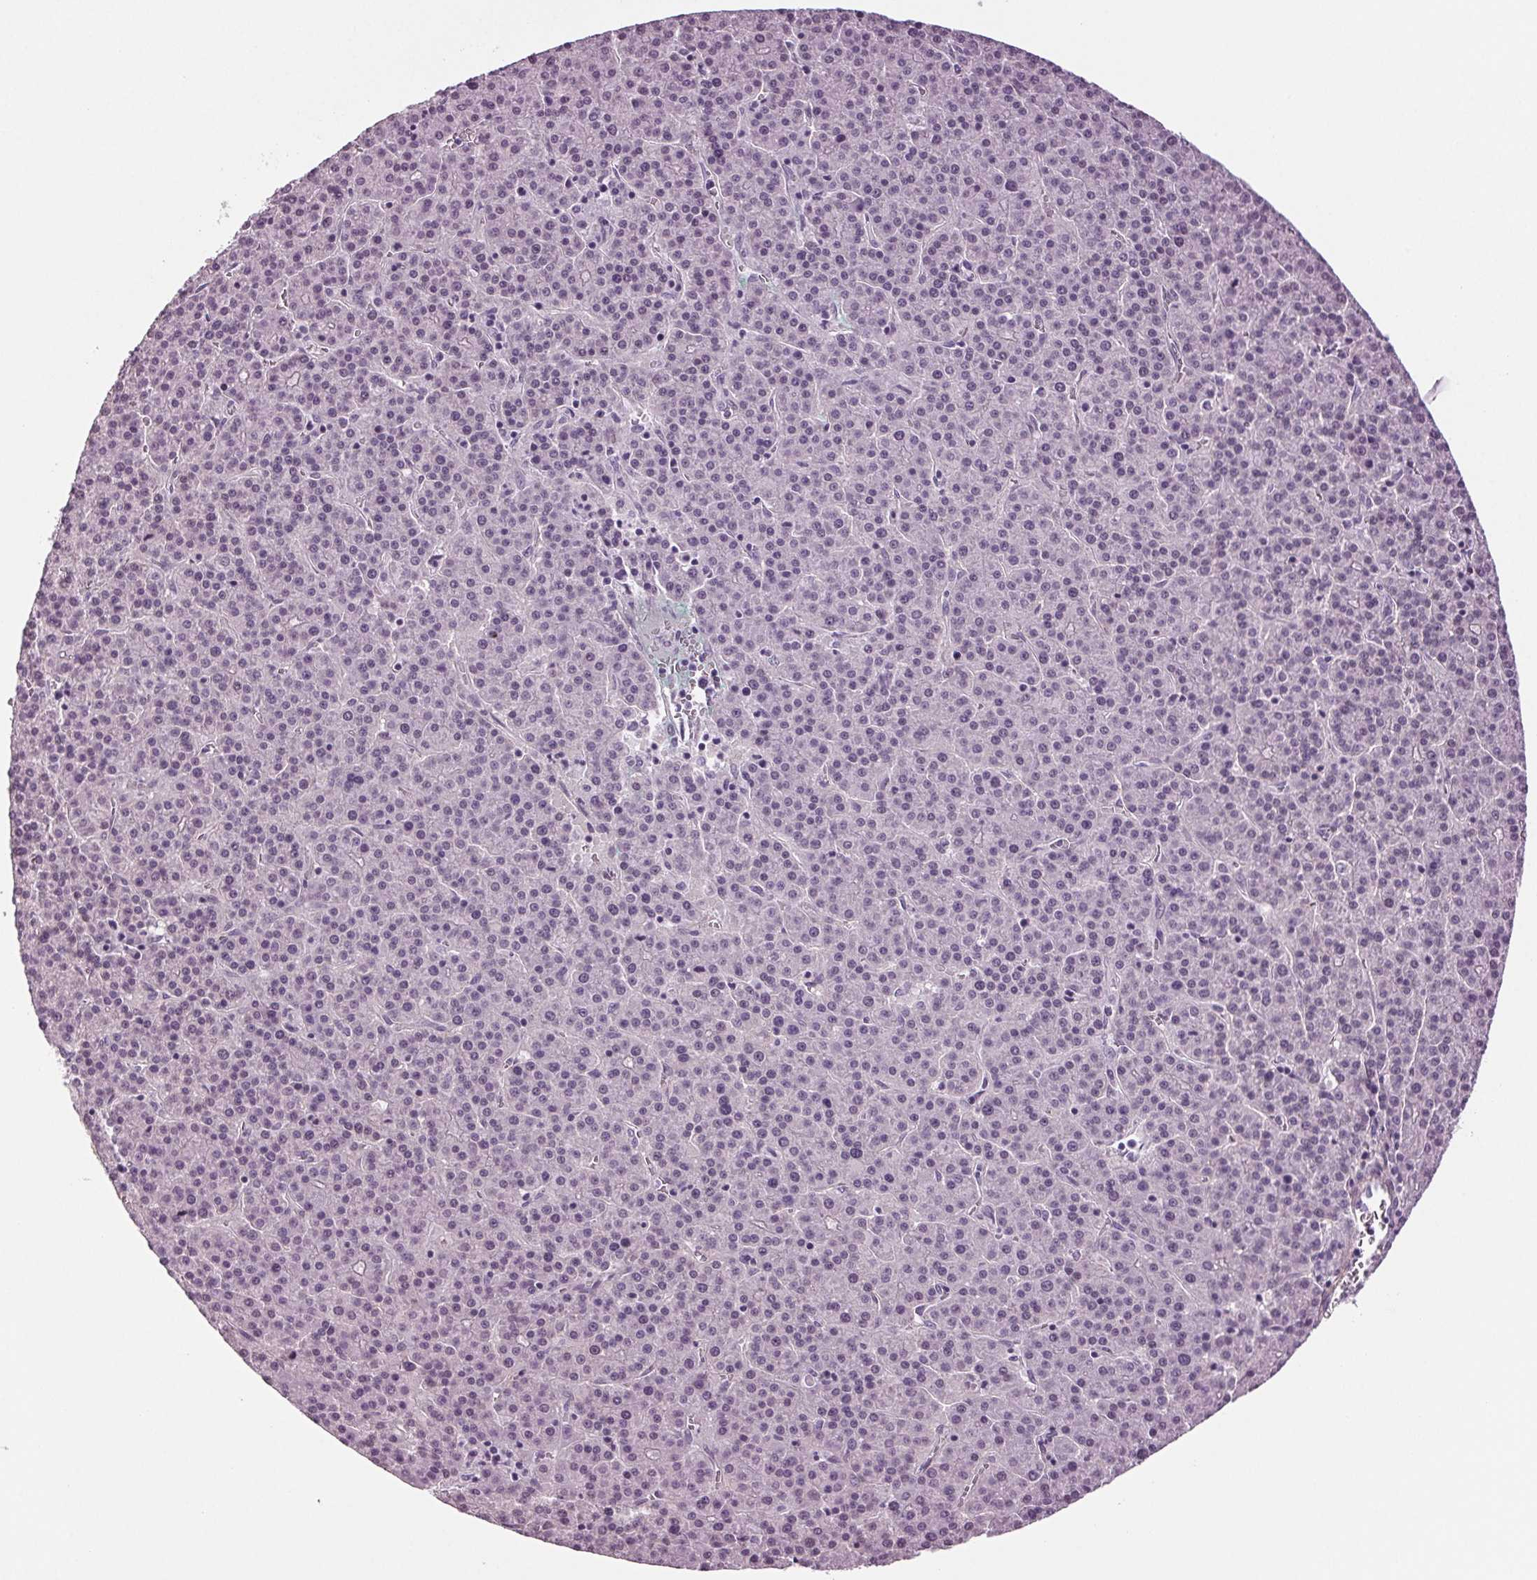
{"staining": {"intensity": "negative", "quantity": "none", "location": "none"}, "tissue": "liver cancer", "cell_type": "Tumor cells", "image_type": "cancer", "snomed": [{"axis": "morphology", "description": "Carcinoma, Hepatocellular, NOS"}, {"axis": "topography", "description": "Liver"}], "caption": "DAB (3,3'-diaminobenzidine) immunohistochemical staining of human liver hepatocellular carcinoma displays no significant staining in tumor cells. Brightfield microscopy of immunohistochemistry stained with DAB (brown) and hematoxylin (blue), captured at high magnification.", "gene": "BHLHE22", "patient": {"sex": "female", "age": 58}}